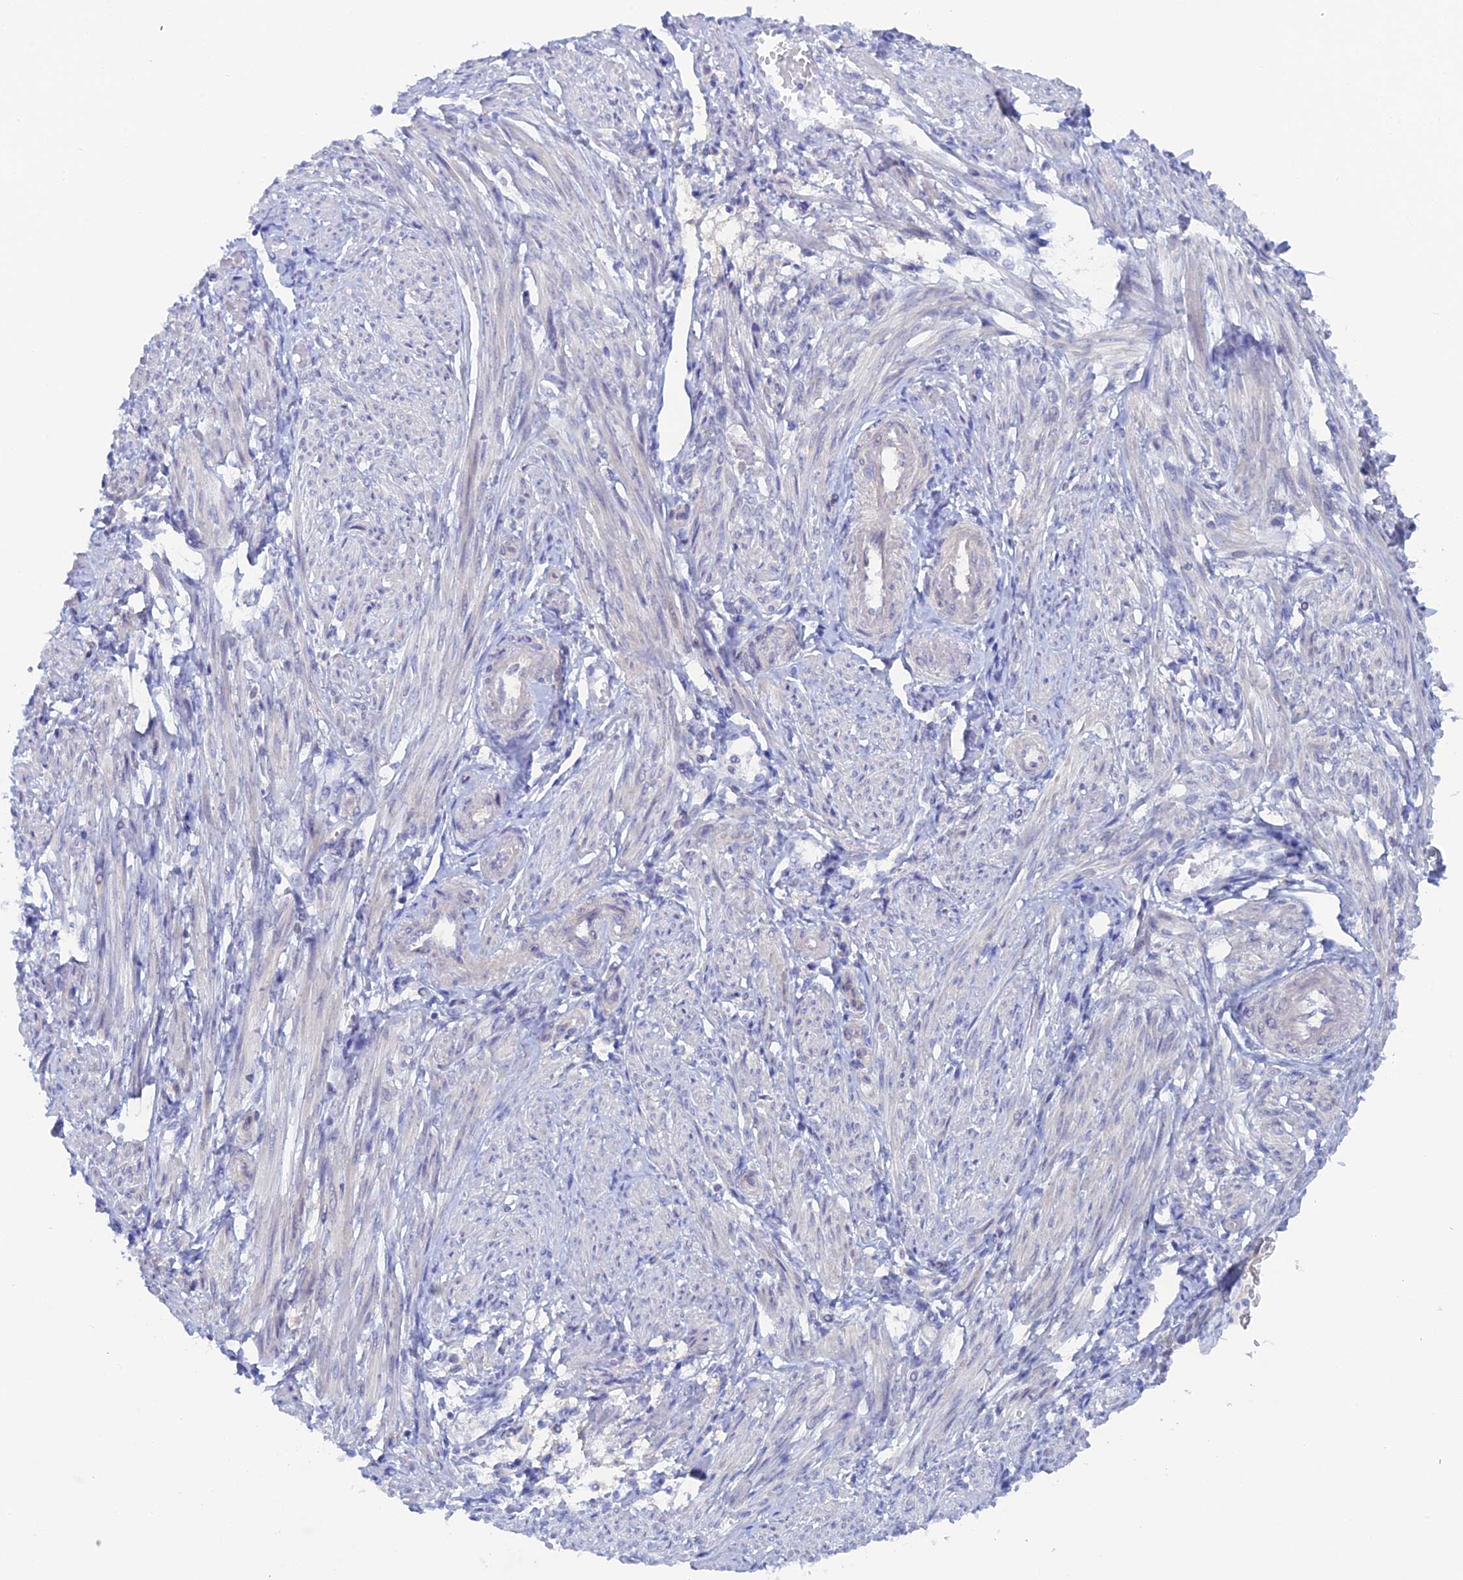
{"staining": {"intensity": "negative", "quantity": "none", "location": "none"}, "tissue": "smooth muscle", "cell_type": "Smooth muscle cells", "image_type": "normal", "snomed": [{"axis": "morphology", "description": "Normal tissue, NOS"}, {"axis": "topography", "description": "Smooth muscle"}], "caption": "An immunohistochemistry histopathology image of unremarkable smooth muscle is shown. There is no staining in smooth muscle cells of smooth muscle. Brightfield microscopy of immunohistochemistry (IHC) stained with DAB (3,3'-diaminobenzidine) (brown) and hematoxylin (blue), captured at high magnification.", "gene": "DACT3", "patient": {"sex": "female", "age": 39}}